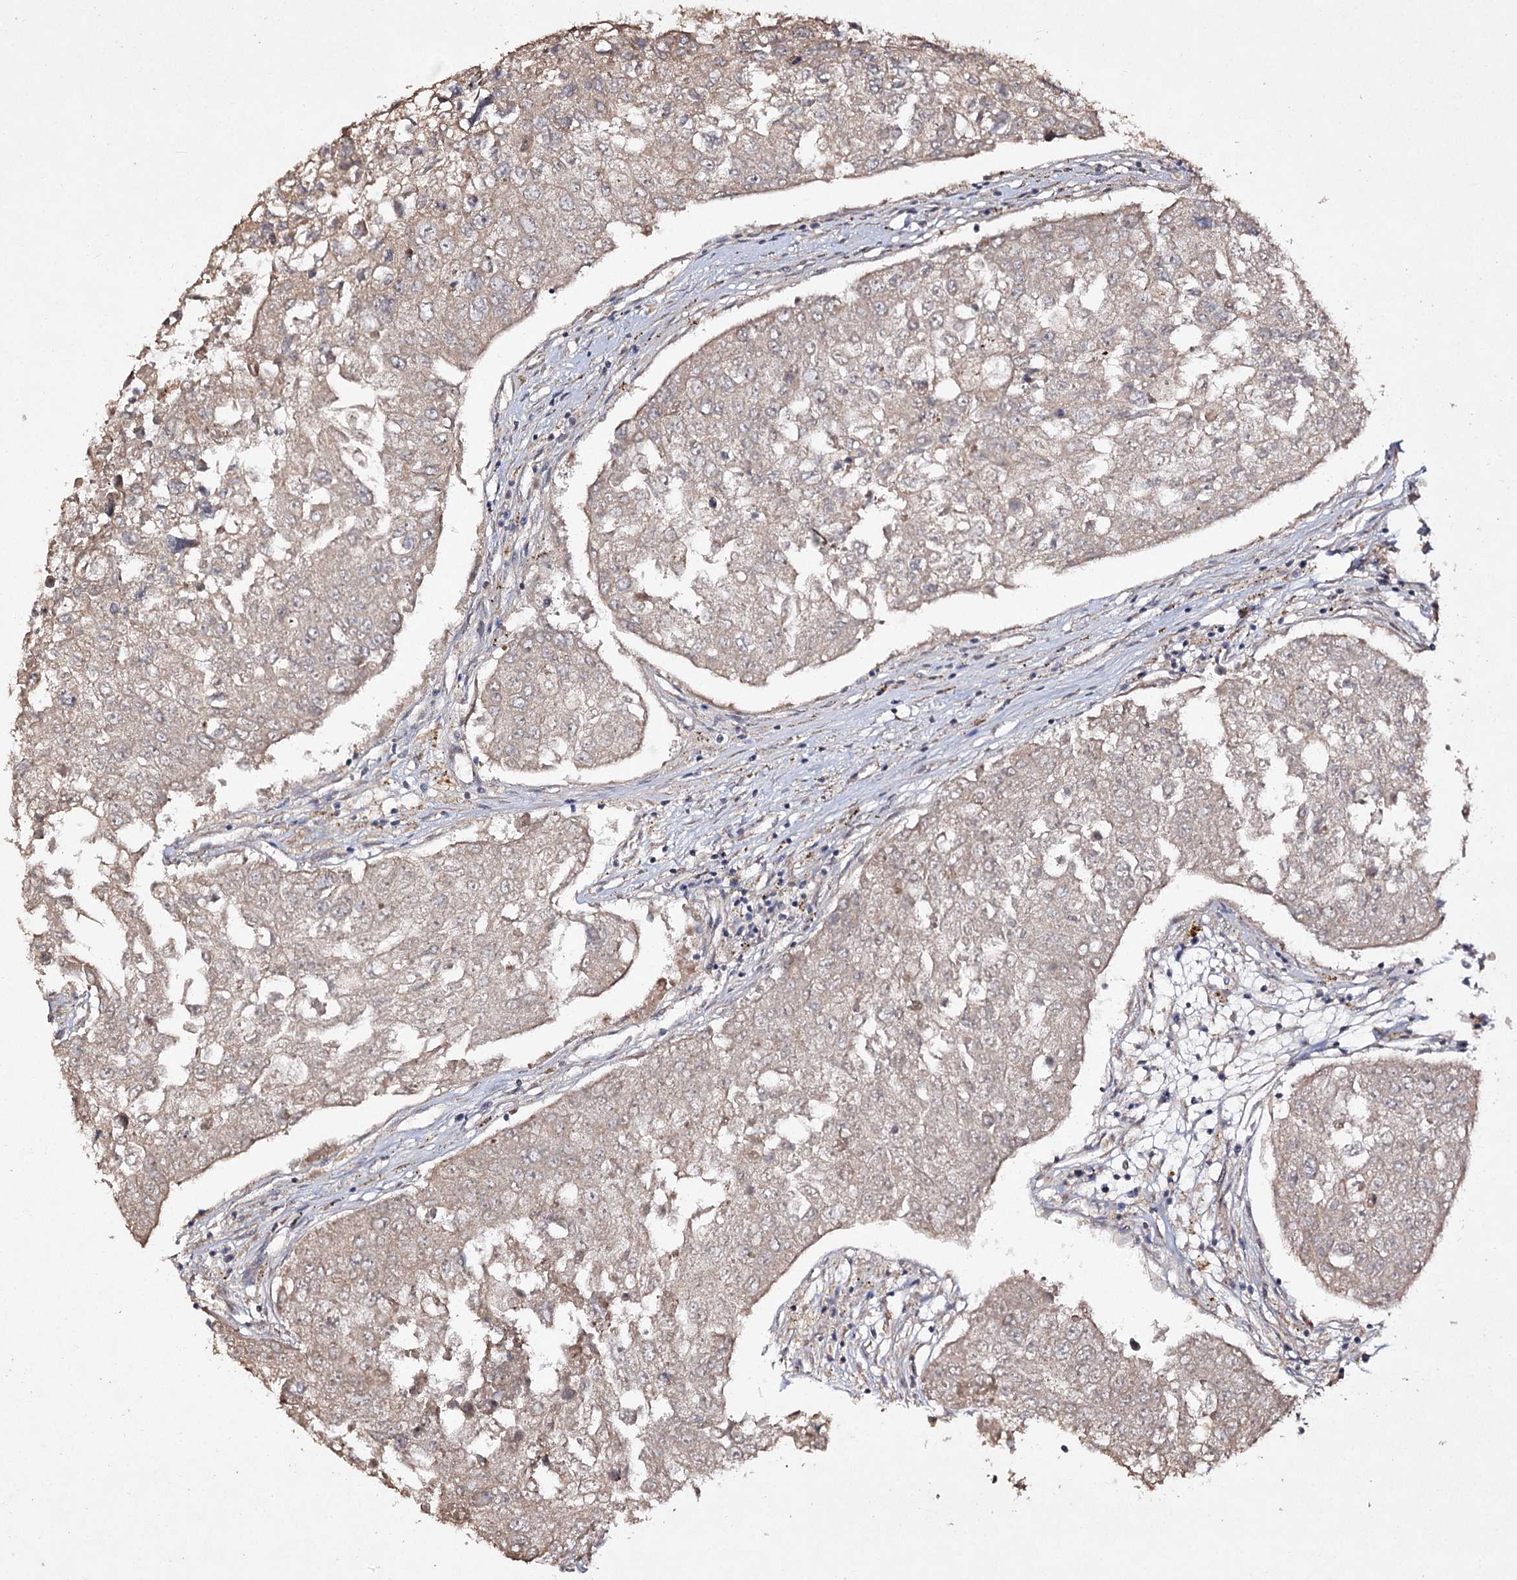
{"staining": {"intensity": "moderate", "quantity": ">75%", "location": "cytoplasmic/membranous"}, "tissue": "urothelial cancer", "cell_type": "Tumor cells", "image_type": "cancer", "snomed": [{"axis": "morphology", "description": "Urothelial carcinoma, High grade"}, {"axis": "topography", "description": "Lymph node"}, {"axis": "topography", "description": "Urinary bladder"}], "caption": "Immunohistochemical staining of human urothelial carcinoma (high-grade) shows medium levels of moderate cytoplasmic/membranous staining in about >75% of tumor cells. (Brightfield microscopy of DAB IHC at high magnification).", "gene": "FANCL", "patient": {"sex": "male", "age": 51}}